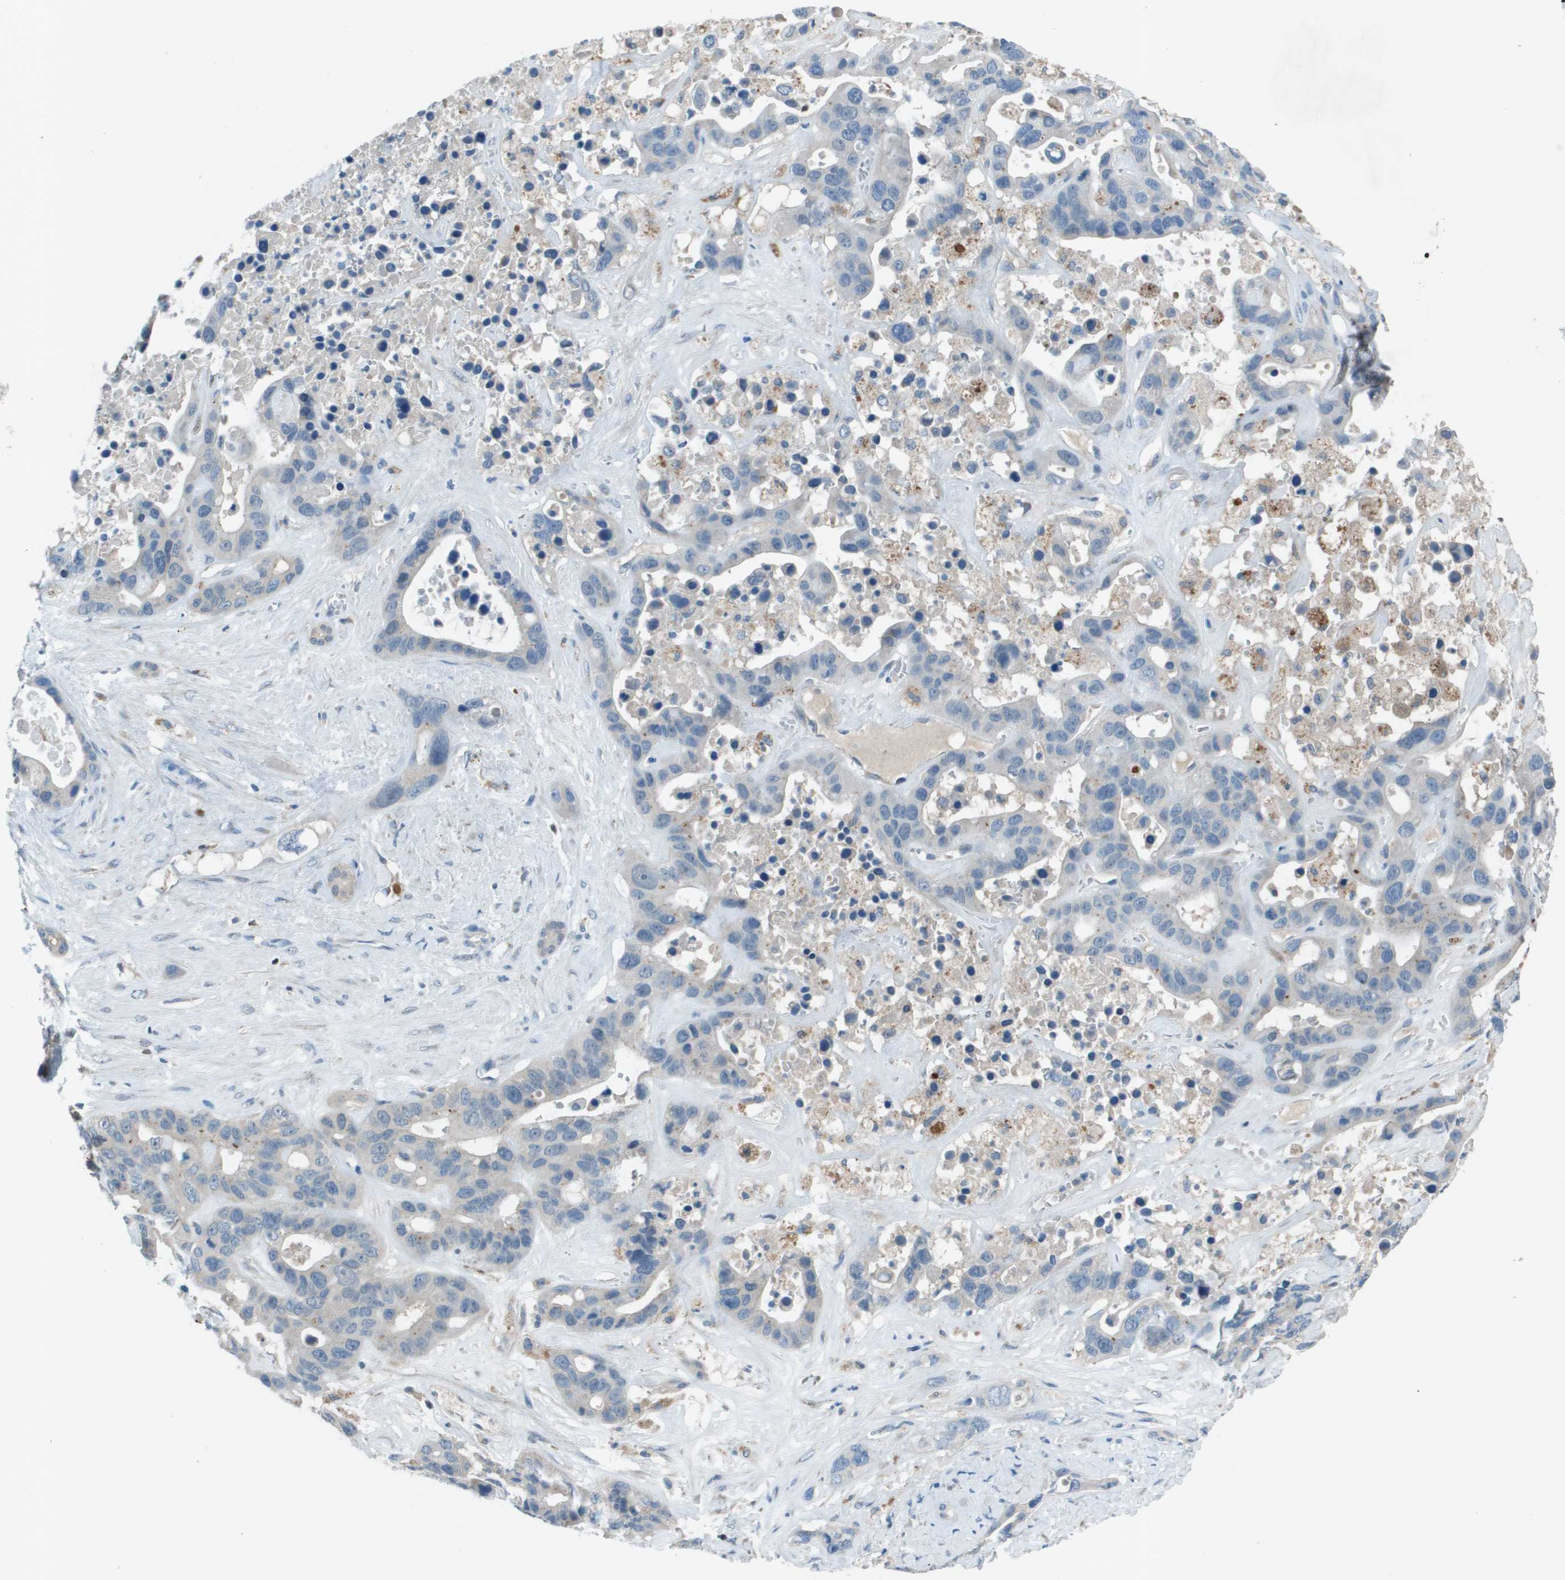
{"staining": {"intensity": "negative", "quantity": "none", "location": "none"}, "tissue": "liver cancer", "cell_type": "Tumor cells", "image_type": "cancer", "snomed": [{"axis": "morphology", "description": "Cholangiocarcinoma"}, {"axis": "topography", "description": "Liver"}], "caption": "The micrograph reveals no significant staining in tumor cells of cholangiocarcinoma (liver).", "gene": "CAMK4", "patient": {"sex": "female", "age": 65}}